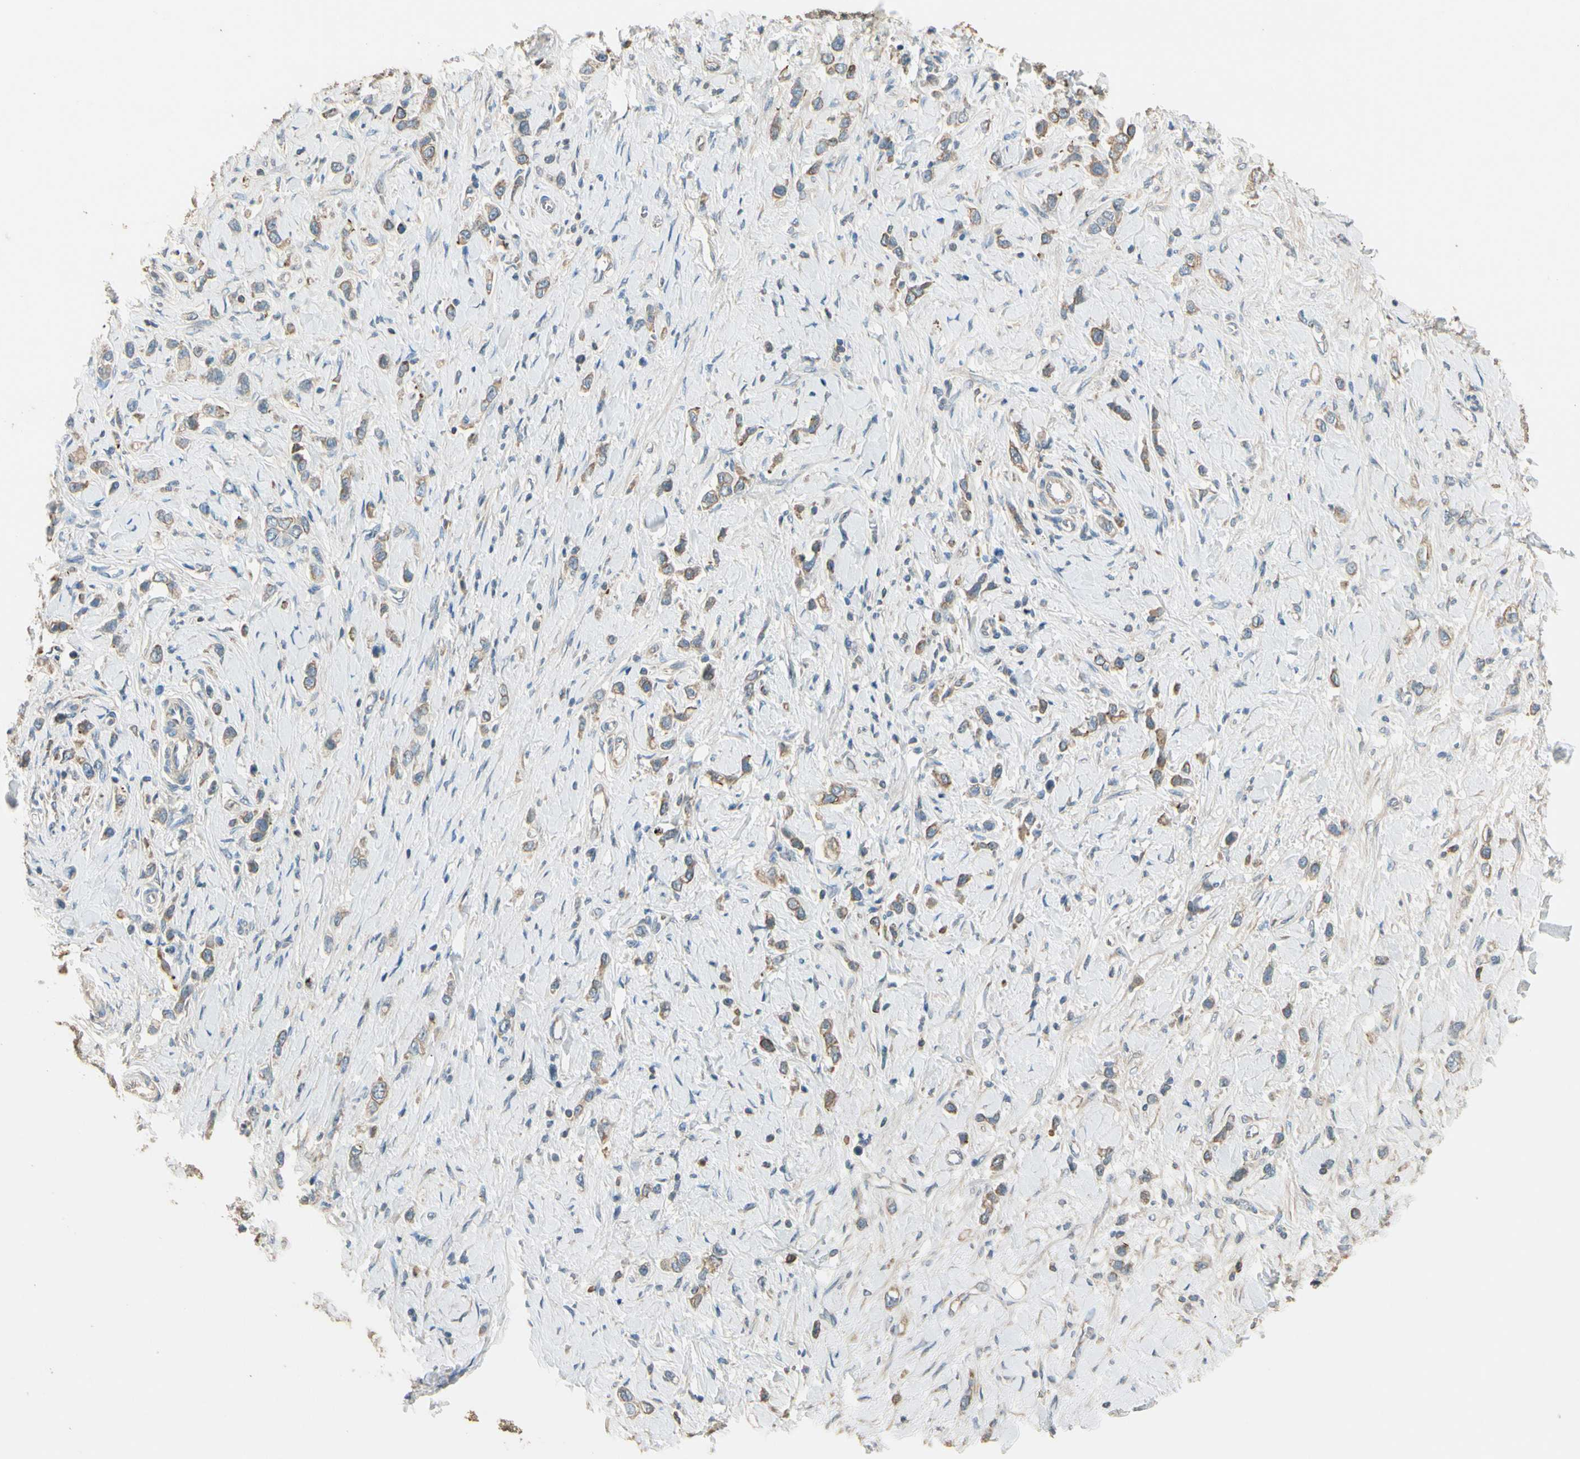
{"staining": {"intensity": "moderate", "quantity": ">75%", "location": "cytoplasmic/membranous"}, "tissue": "stomach cancer", "cell_type": "Tumor cells", "image_type": "cancer", "snomed": [{"axis": "morphology", "description": "Normal tissue, NOS"}, {"axis": "morphology", "description": "Adenocarcinoma, NOS"}, {"axis": "topography", "description": "Stomach, upper"}, {"axis": "topography", "description": "Stomach"}], "caption": "The image shows a brown stain indicating the presence of a protein in the cytoplasmic/membranous of tumor cells in stomach cancer (adenocarcinoma).", "gene": "PLXNA1", "patient": {"sex": "female", "age": 65}}